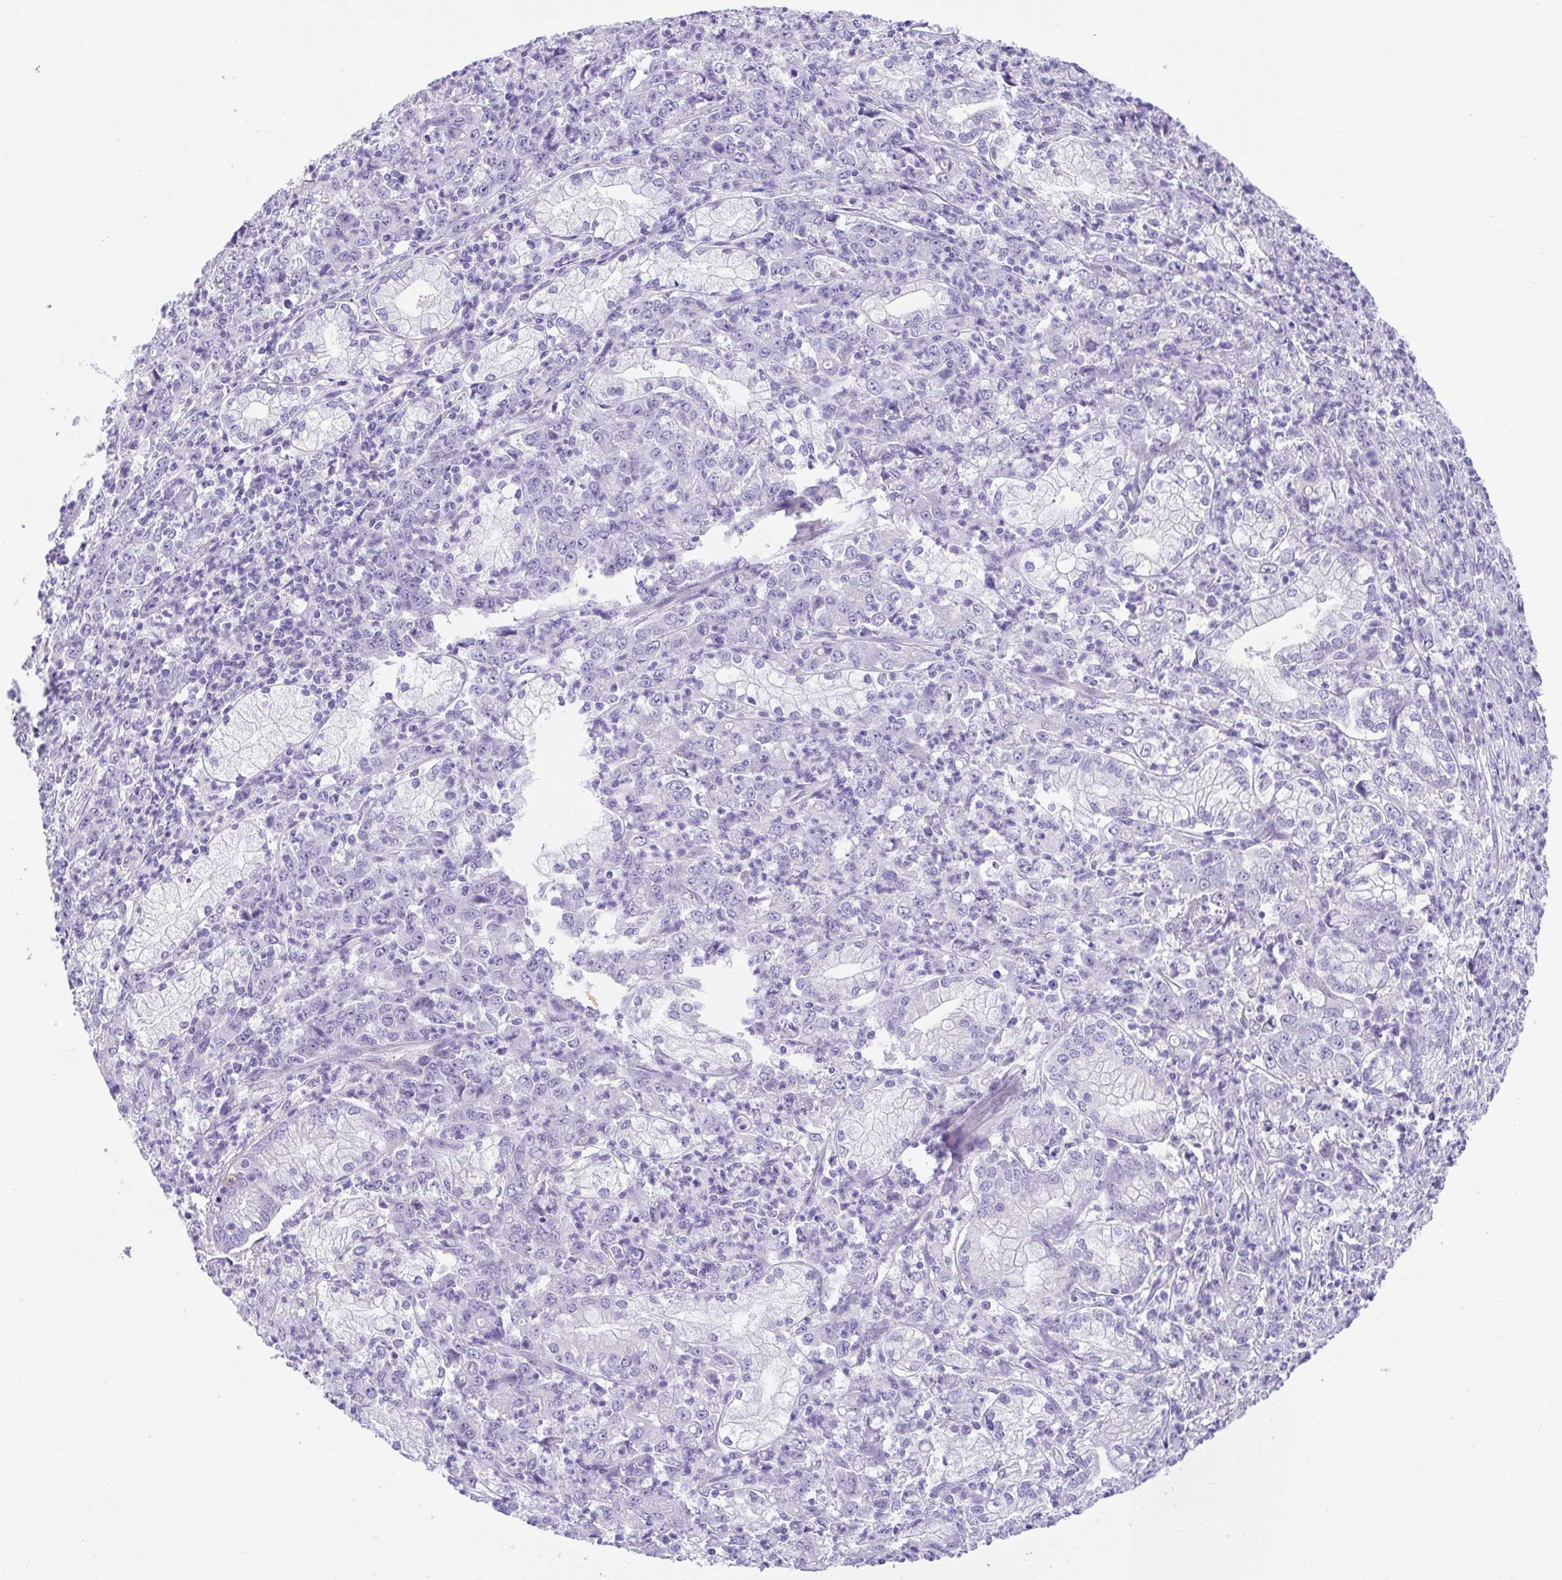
{"staining": {"intensity": "negative", "quantity": "none", "location": "none"}, "tissue": "stomach cancer", "cell_type": "Tumor cells", "image_type": "cancer", "snomed": [{"axis": "morphology", "description": "Adenocarcinoma, NOS"}, {"axis": "topography", "description": "Stomach, lower"}], "caption": "IHC photomicrograph of neoplastic tissue: human stomach cancer (adenocarcinoma) stained with DAB shows no significant protein positivity in tumor cells. (DAB (3,3'-diaminobenzidine) IHC visualized using brightfield microscopy, high magnification).", "gene": "SPATA4", "patient": {"sex": "female", "age": 71}}